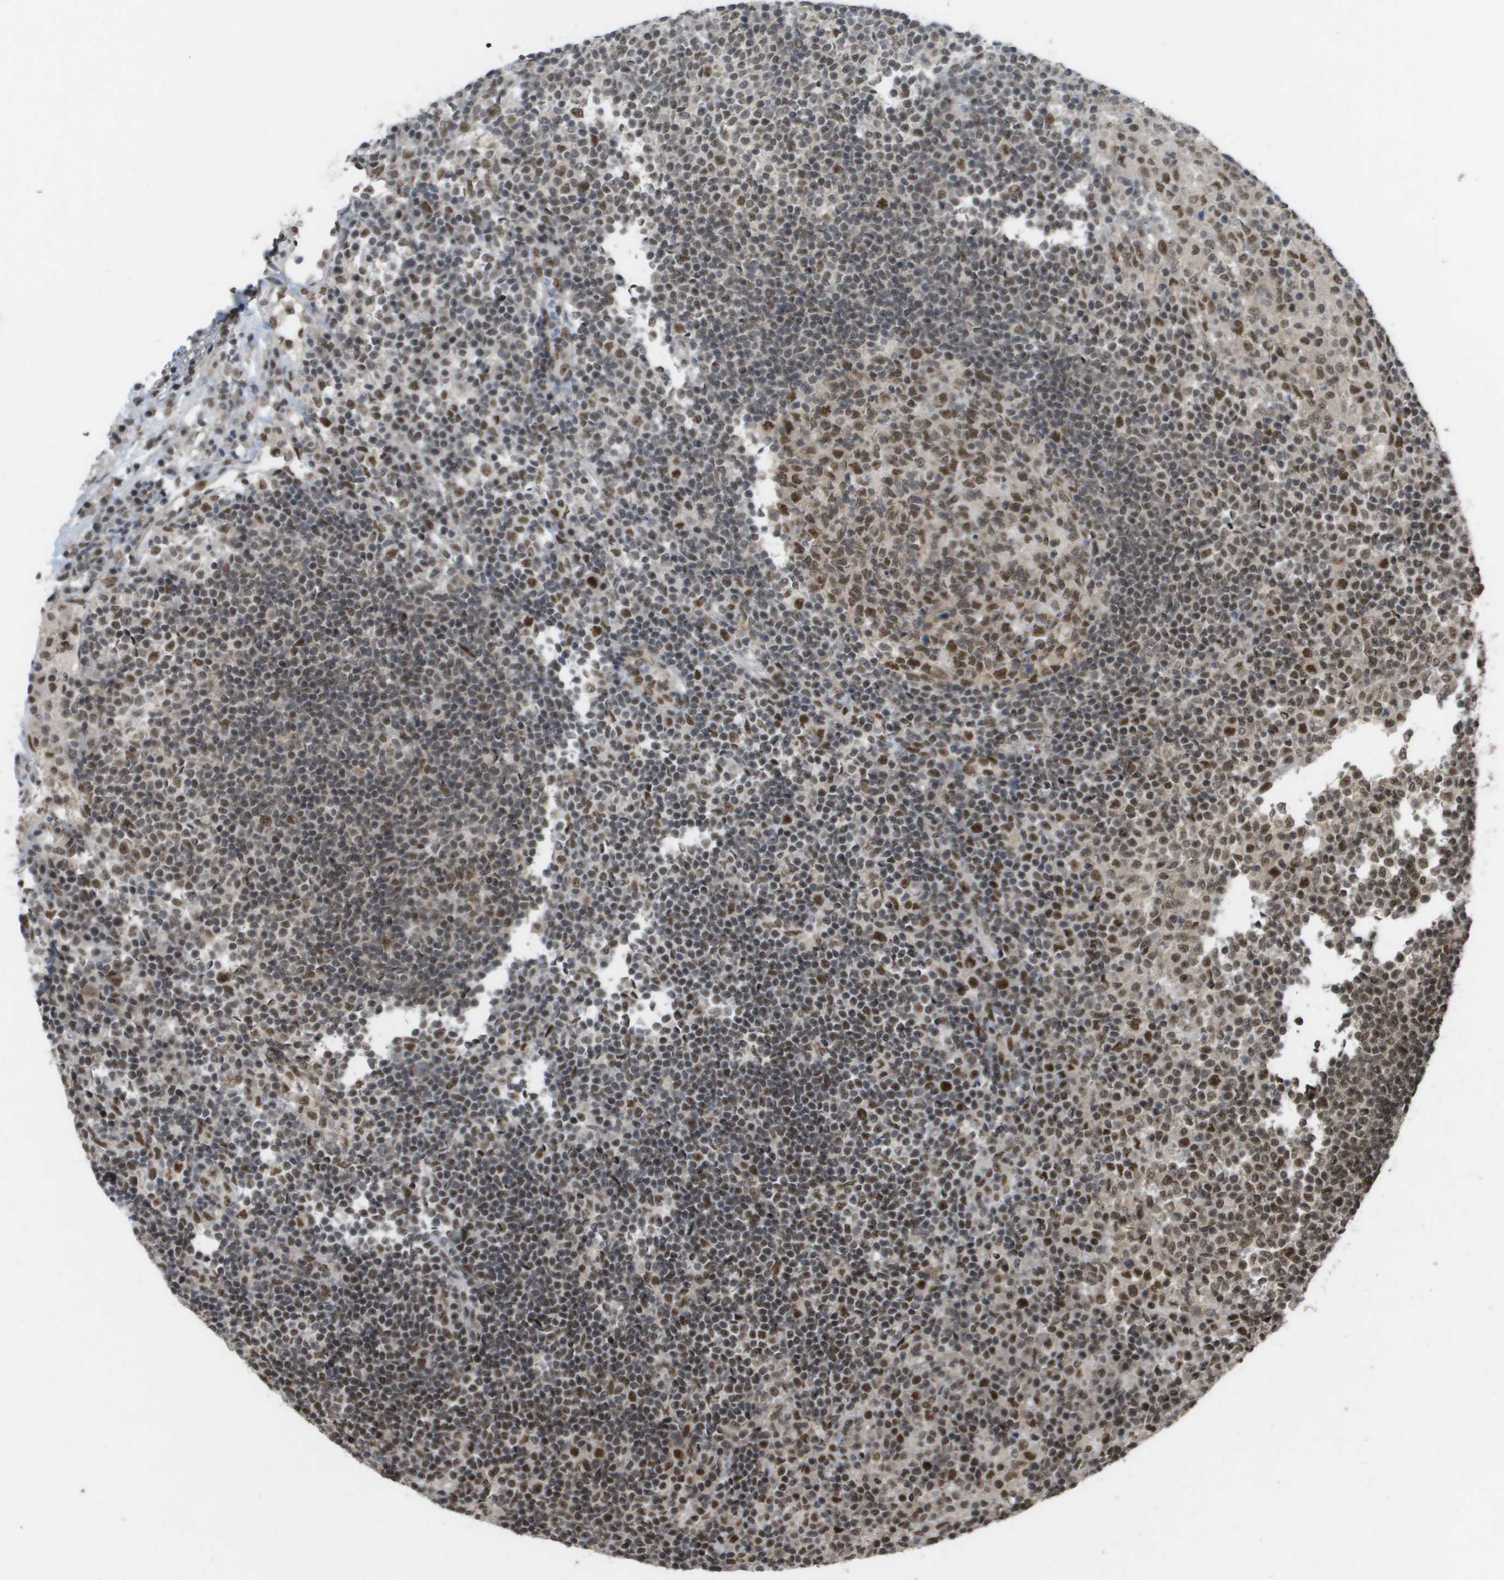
{"staining": {"intensity": "moderate", "quantity": ">75%", "location": "nuclear"}, "tissue": "lymph node", "cell_type": "Germinal center cells", "image_type": "normal", "snomed": [{"axis": "morphology", "description": "Normal tissue, NOS"}, {"axis": "topography", "description": "Lymph node"}], "caption": "Immunohistochemical staining of normal human lymph node demonstrates >75% levels of moderate nuclear protein positivity in about >75% of germinal center cells. (DAB IHC with brightfield microscopy, high magnification).", "gene": "CDT1", "patient": {"sex": "female", "age": 53}}